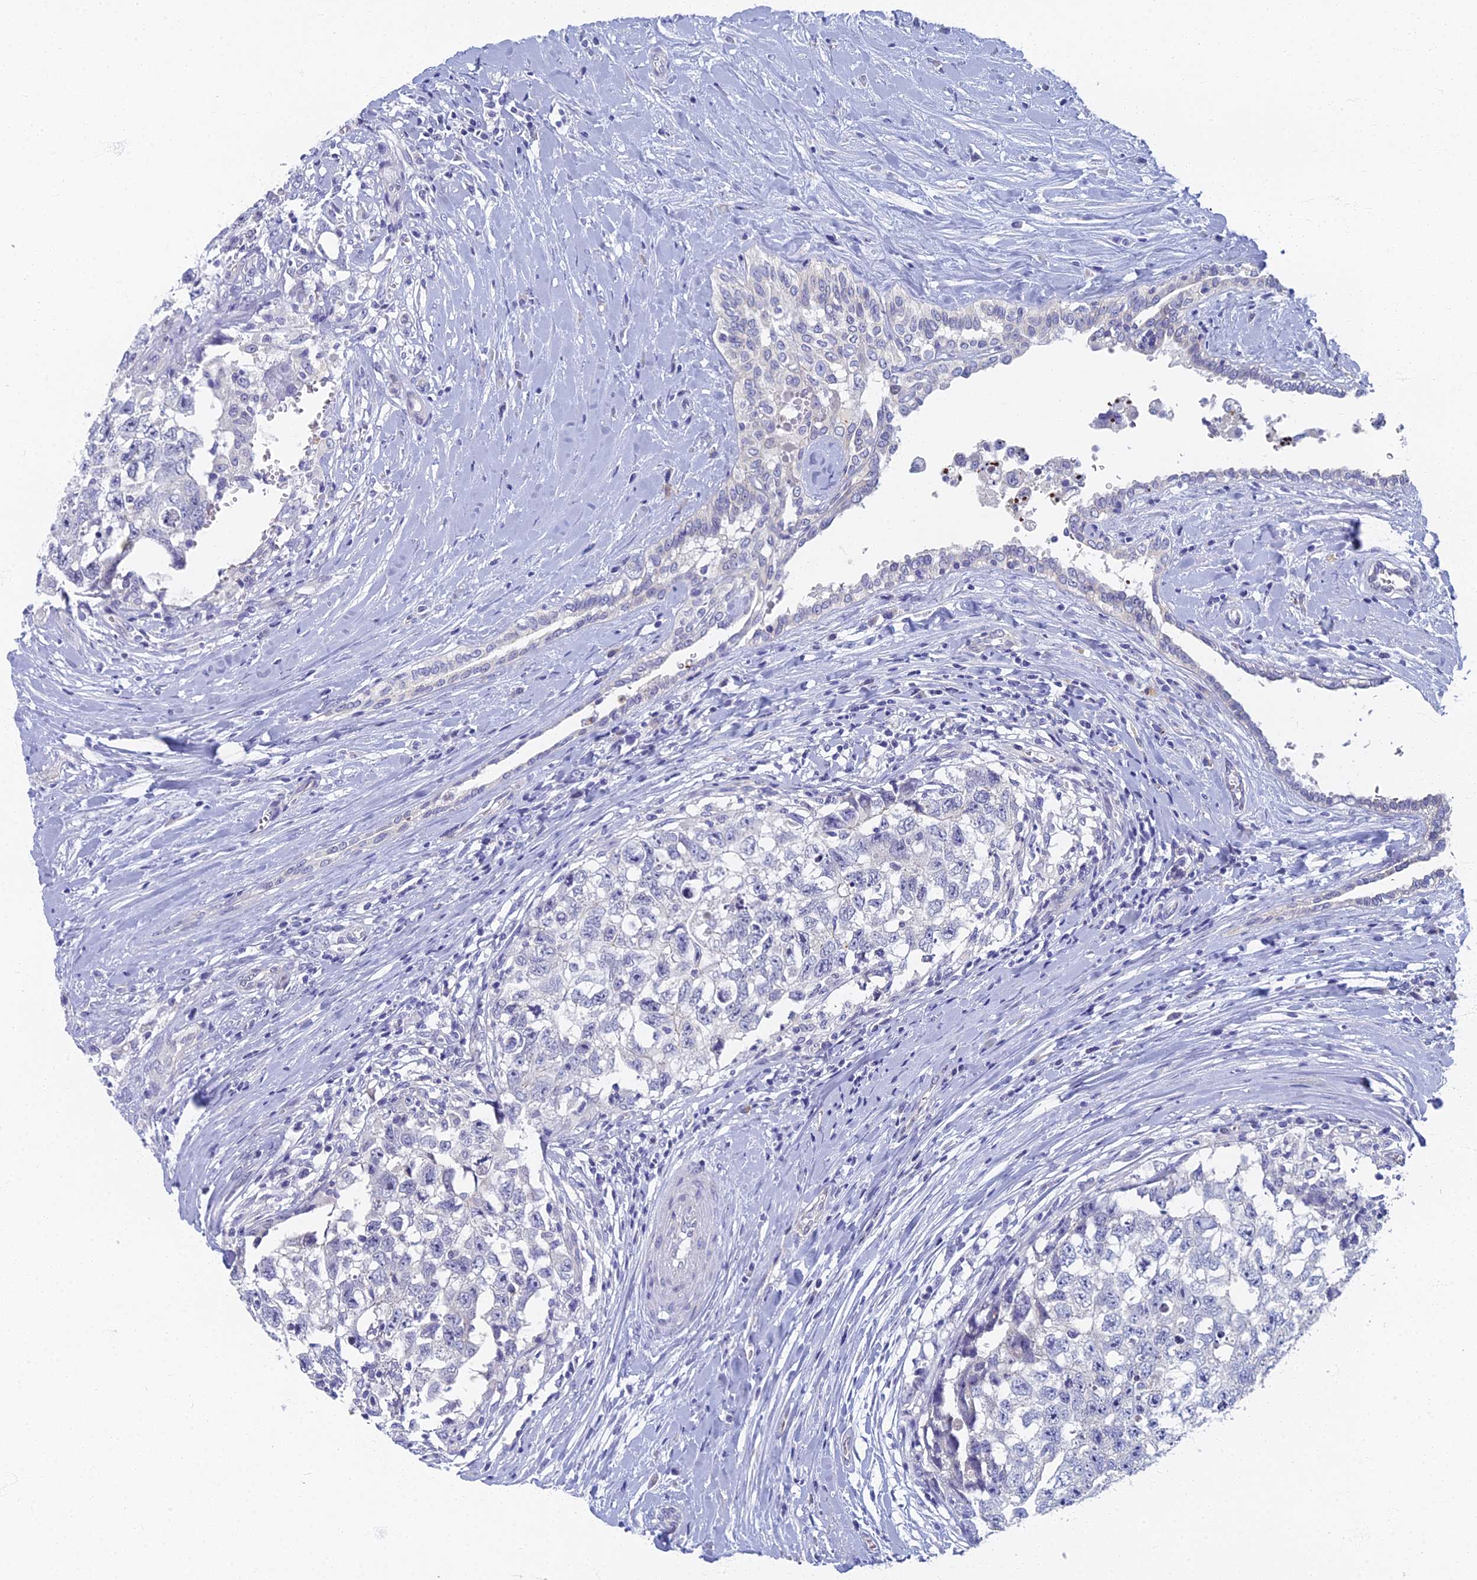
{"staining": {"intensity": "negative", "quantity": "none", "location": "none"}, "tissue": "testis cancer", "cell_type": "Tumor cells", "image_type": "cancer", "snomed": [{"axis": "morphology", "description": "Seminoma, NOS"}, {"axis": "morphology", "description": "Carcinoma, Embryonal, NOS"}, {"axis": "topography", "description": "Testis"}], "caption": "Tumor cells show no significant protein staining in testis cancer (embryonal carcinoma). (DAB (3,3'-diaminobenzidine) IHC, high magnification).", "gene": "SPIN4", "patient": {"sex": "male", "age": 29}}